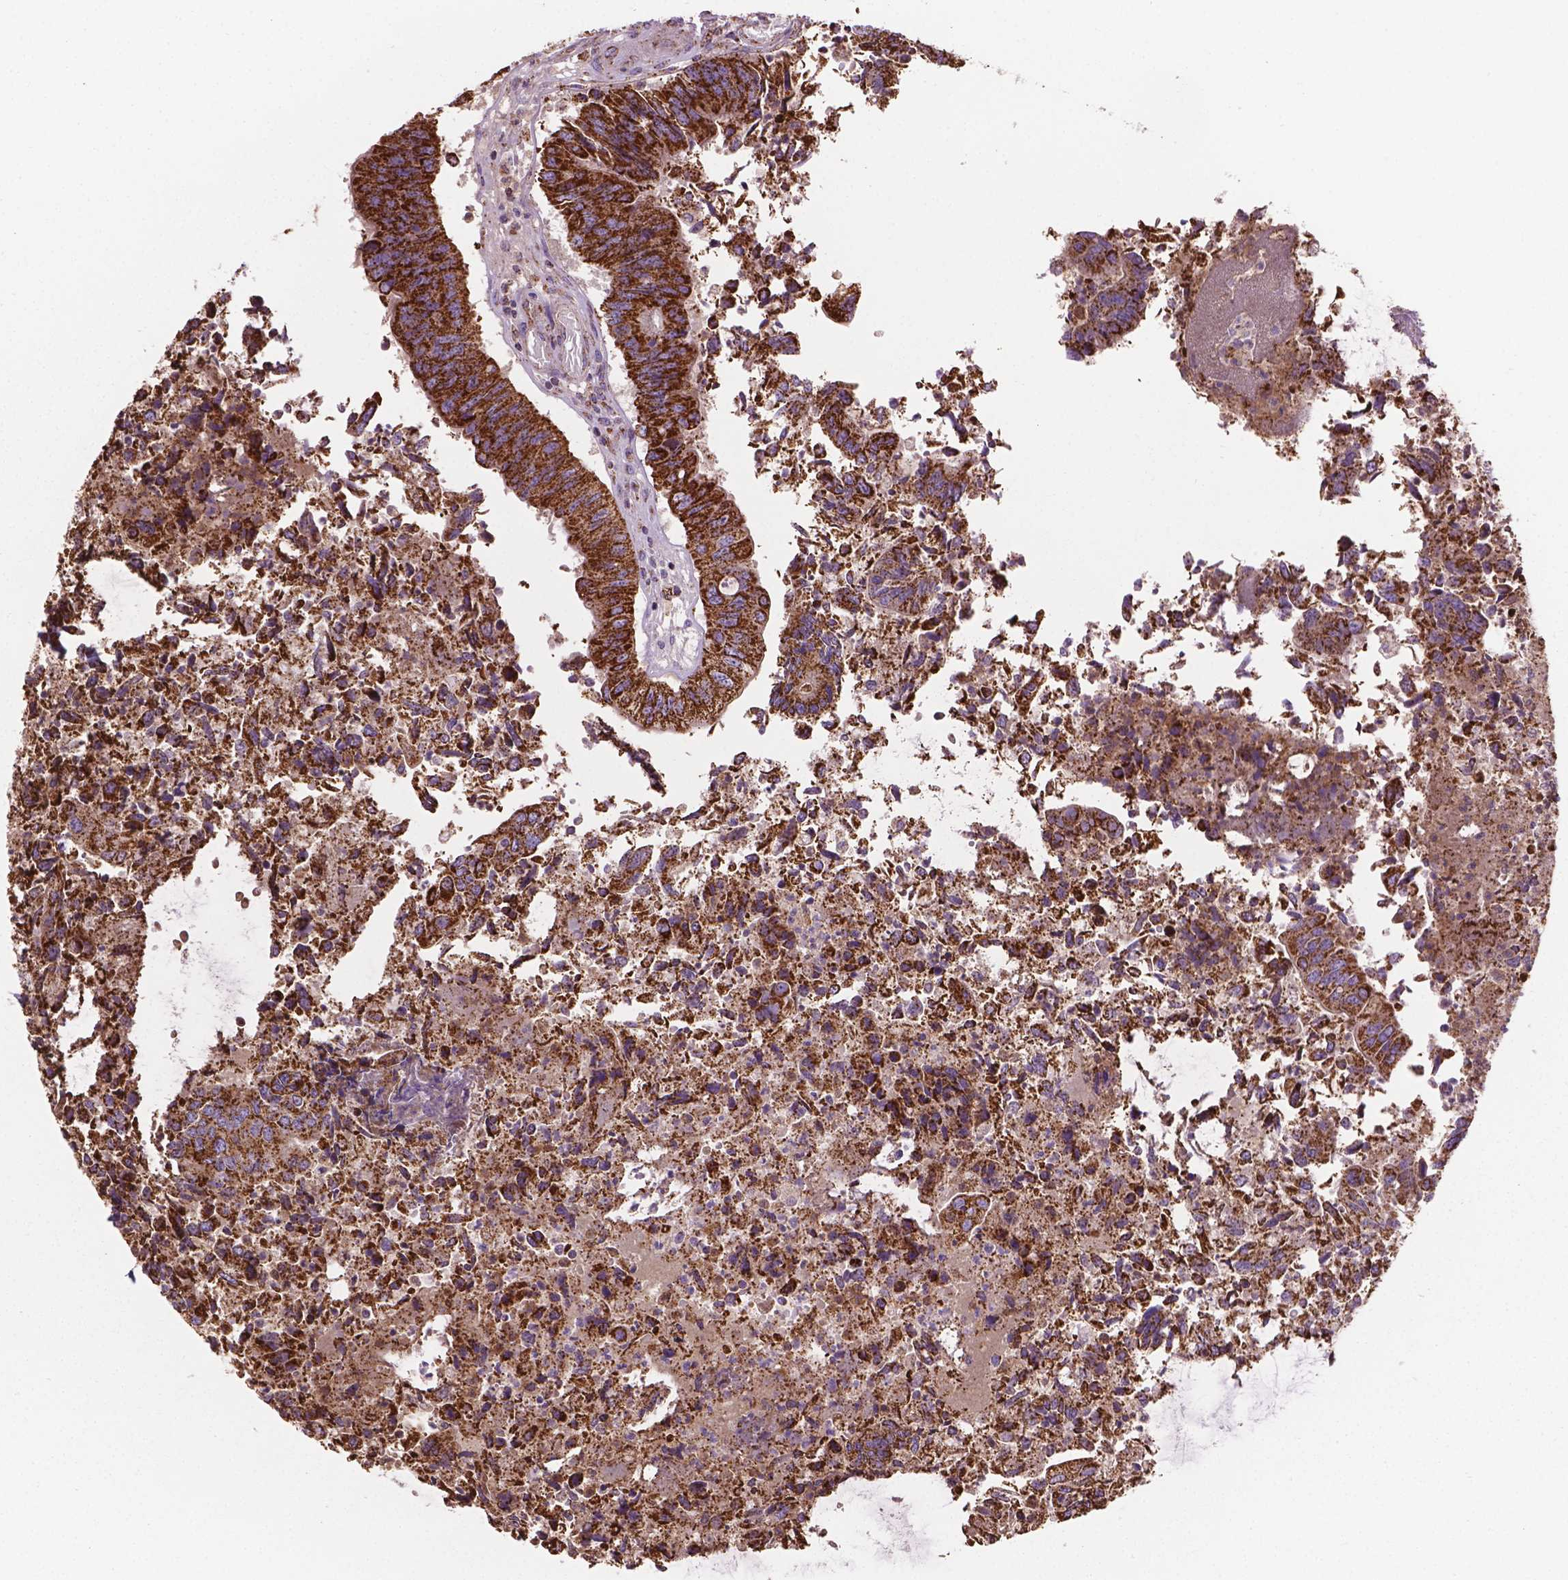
{"staining": {"intensity": "strong", "quantity": ">75%", "location": "cytoplasmic/membranous"}, "tissue": "colorectal cancer", "cell_type": "Tumor cells", "image_type": "cancer", "snomed": [{"axis": "morphology", "description": "Adenocarcinoma, NOS"}, {"axis": "topography", "description": "Colon"}], "caption": "Strong cytoplasmic/membranous positivity for a protein is identified in approximately >75% of tumor cells of adenocarcinoma (colorectal) using immunohistochemistry (IHC).", "gene": "PIBF1", "patient": {"sex": "female", "age": 67}}